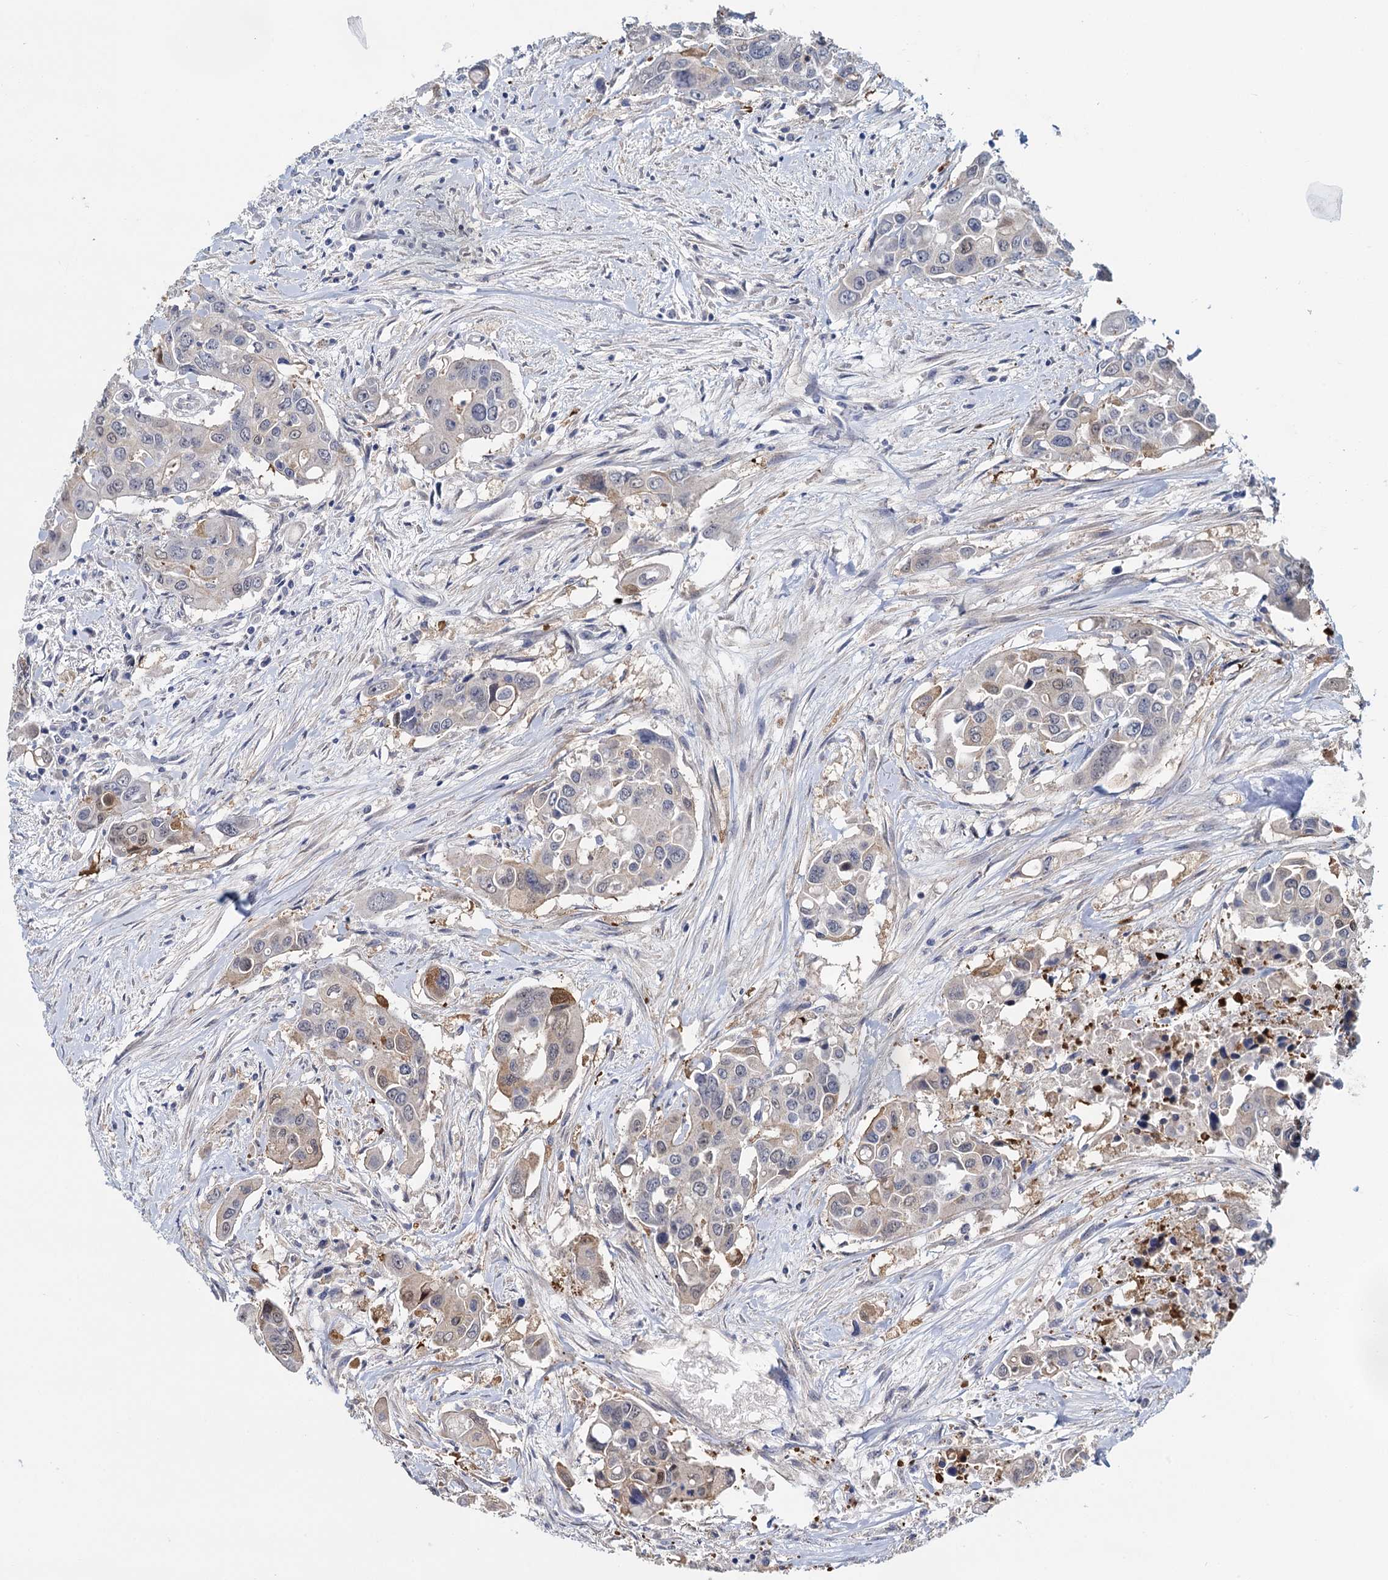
{"staining": {"intensity": "weak", "quantity": "<25%", "location": "cytoplasmic/membranous"}, "tissue": "colorectal cancer", "cell_type": "Tumor cells", "image_type": "cancer", "snomed": [{"axis": "morphology", "description": "Adenocarcinoma, NOS"}, {"axis": "topography", "description": "Colon"}], "caption": "IHC image of human colorectal cancer (adenocarcinoma) stained for a protein (brown), which shows no staining in tumor cells.", "gene": "SFN", "patient": {"sex": "male", "age": 77}}